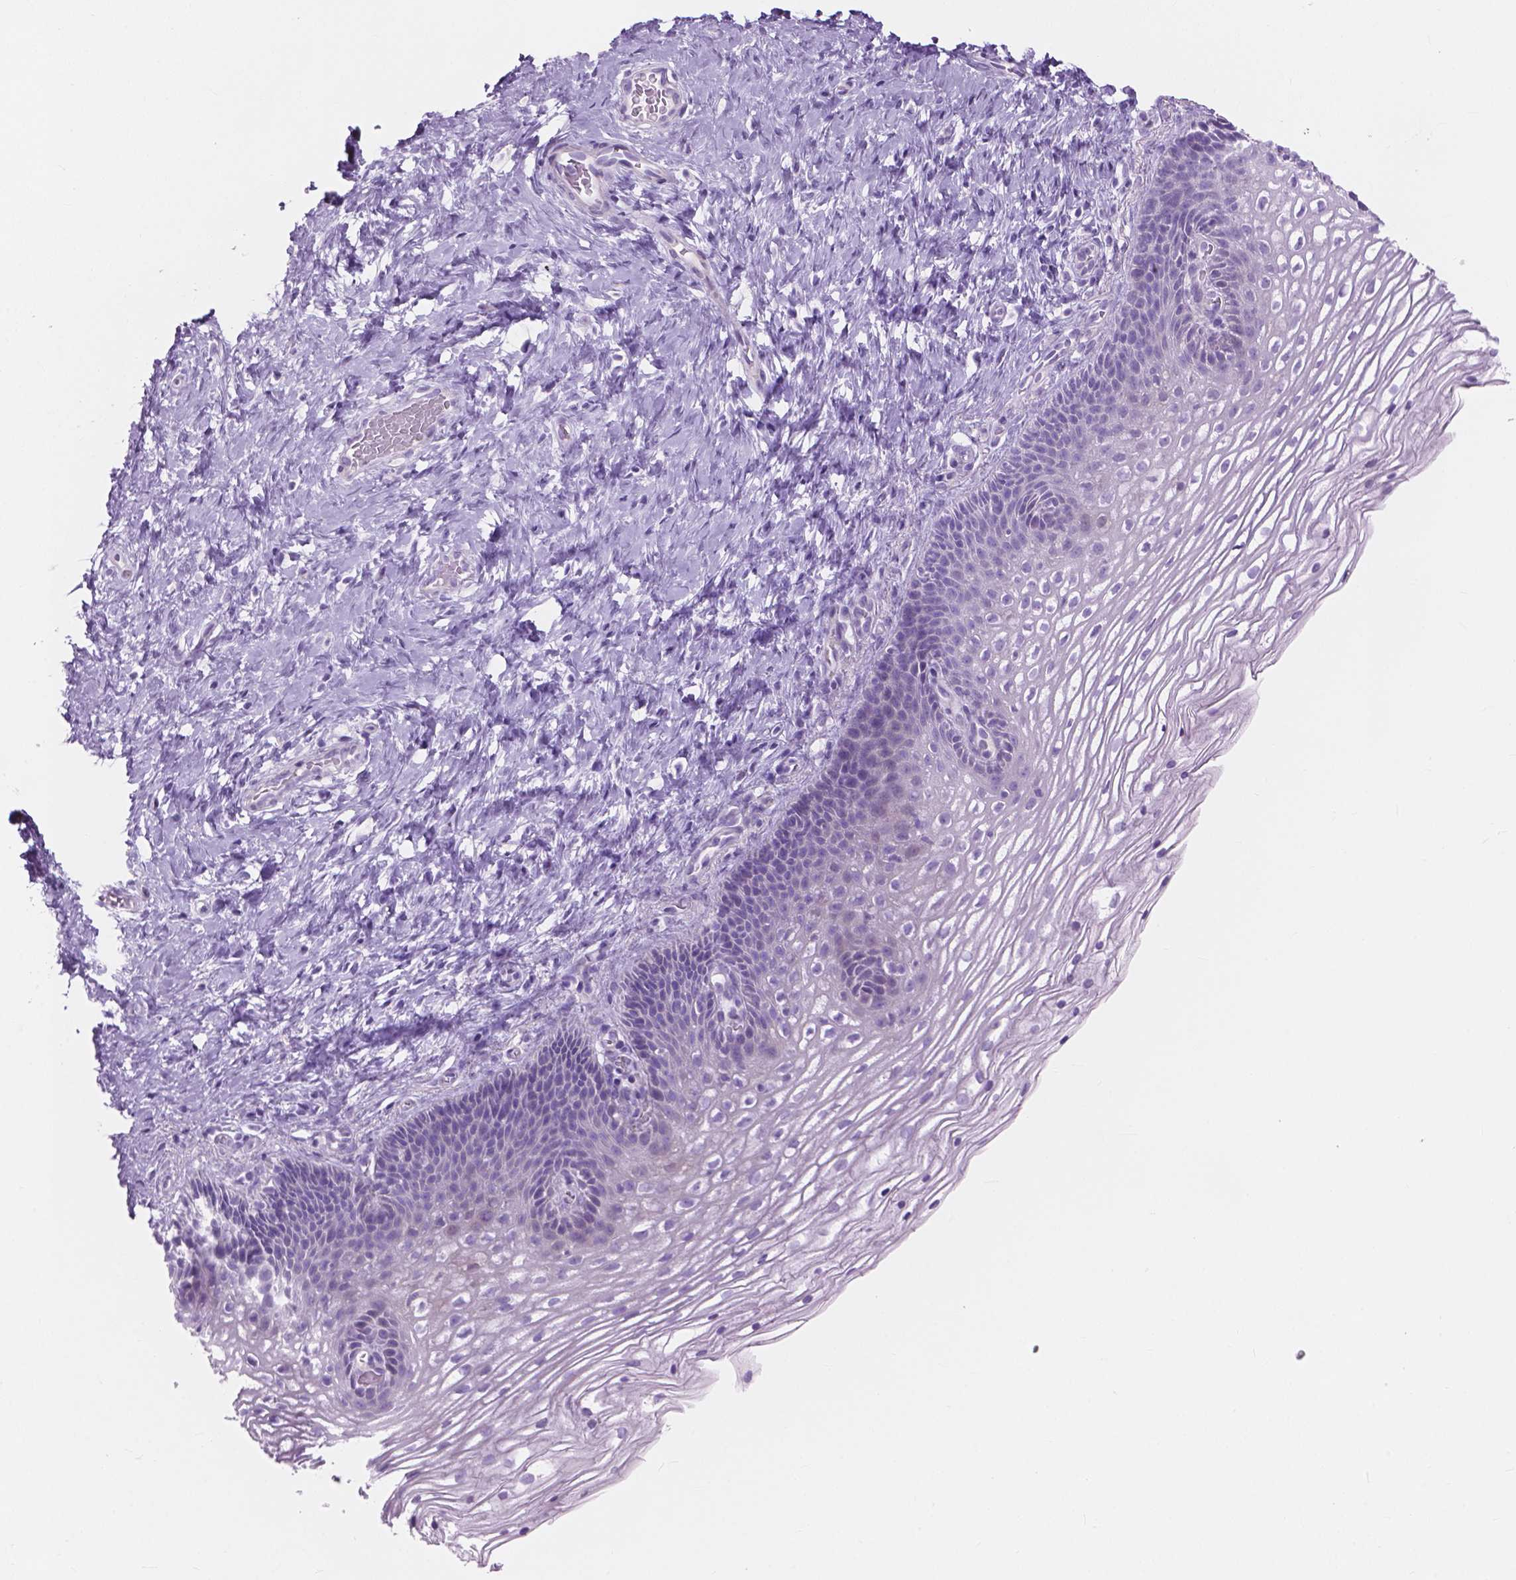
{"staining": {"intensity": "weak", "quantity": "<25%", "location": "cytoplasmic/membranous"}, "tissue": "cervix", "cell_type": "Glandular cells", "image_type": "normal", "snomed": [{"axis": "morphology", "description": "Normal tissue, NOS"}, {"axis": "topography", "description": "Cervix"}], "caption": "IHC micrograph of benign cervix: human cervix stained with DAB (3,3'-diaminobenzidine) displays no significant protein expression in glandular cells.", "gene": "MORN1", "patient": {"sex": "female", "age": 34}}